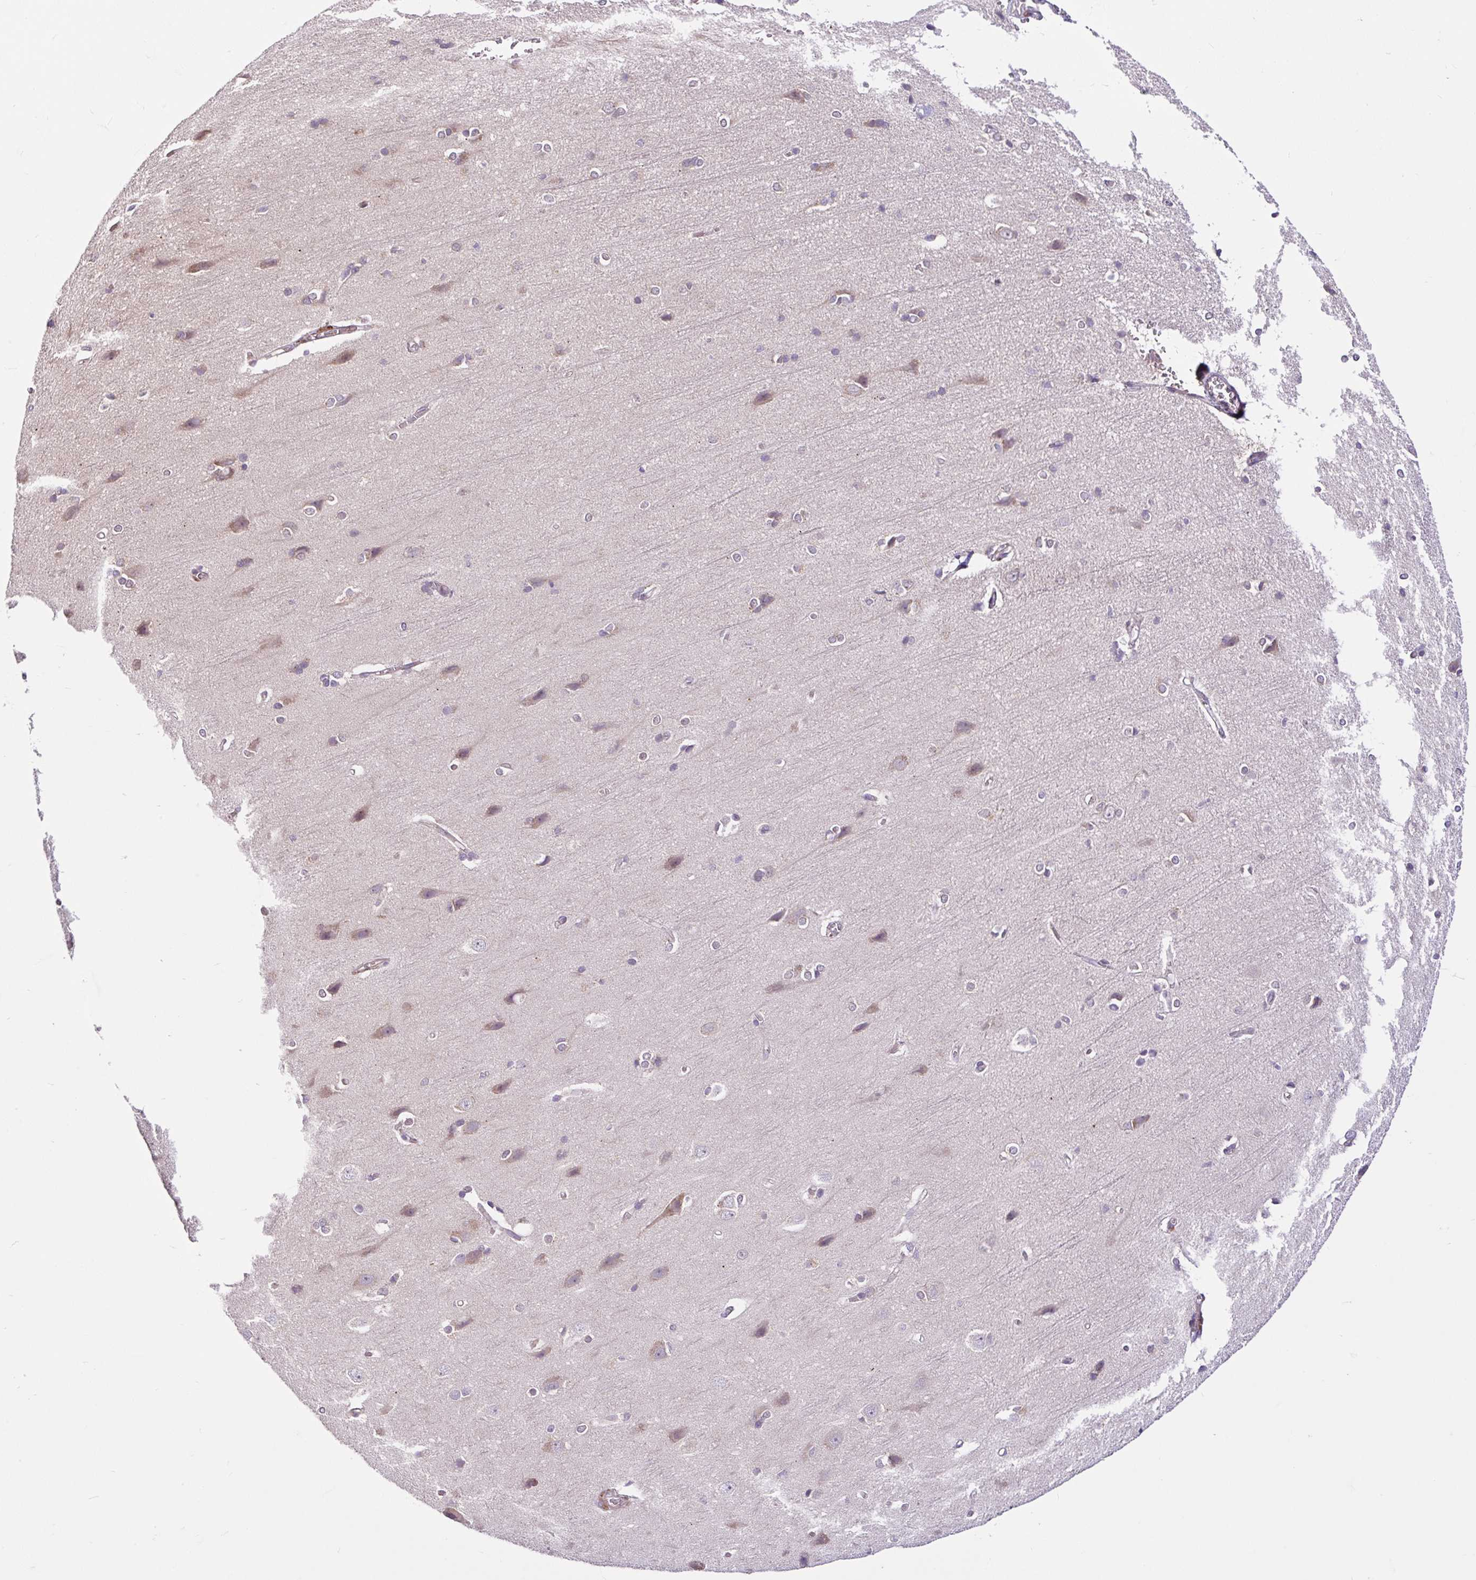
{"staining": {"intensity": "moderate", "quantity": ">75%", "location": "cytoplasmic/membranous"}, "tissue": "cerebral cortex", "cell_type": "Endothelial cells", "image_type": "normal", "snomed": [{"axis": "morphology", "description": "Normal tissue, NOS"}, {"axis": "topography", "description": "Cerebral cortex"}], "caption": "A photomicrograph of cerebral cortex stained for a protein shows moderate cytoplasmic/membranous brown staining in endothelial cells. Using DAB (3,3'-diaminobenzidine) (brown) and hematoxylin (blue) stains, captured at high magnification using brightfield microscopy.", "gene": "NTPCR", "patient": {"sex": "male", "age": 37}}